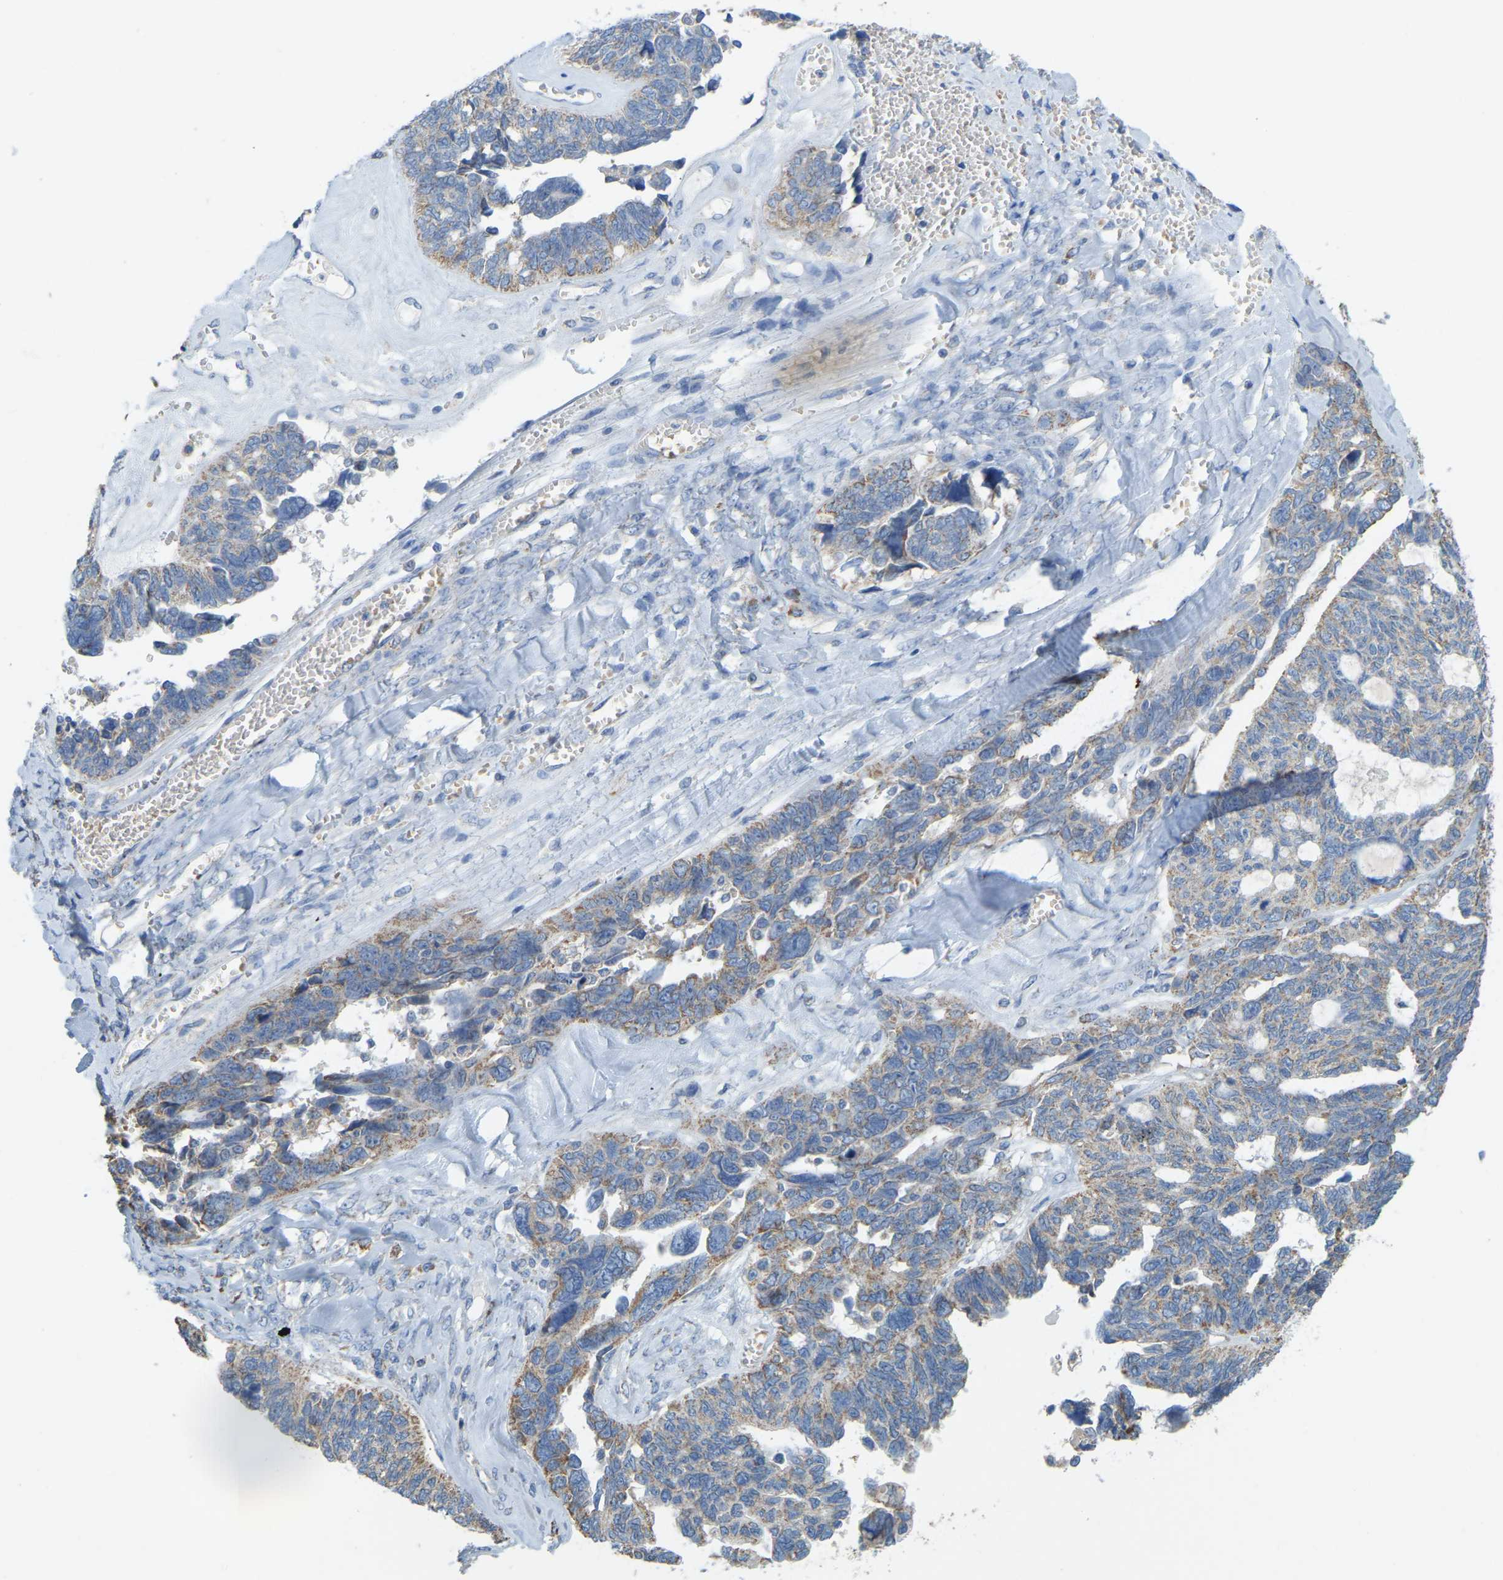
{"staining": {"intensity": "weak", "quantity": ">75%", "location": "cytoplasmic/membranous"}, "tissue": "ovarian cancer", "cell_type": "Tumor cells", "image_type": "cancer", "snomed": [{"axis": "morphology", "description": "Cystadenocarcinoma, serous, NOS"}, {"axis": "topography", "description": "Ovary"}], "caption": "Brown immunohistochemical staining in ovarian serous cystadenocarcinoma displays weak cytoplasmic/membranous positivity in approximately >75% of tumor cells.", "gene": "SERPINB5", "patient": {"sex": "female", "age": 79}}